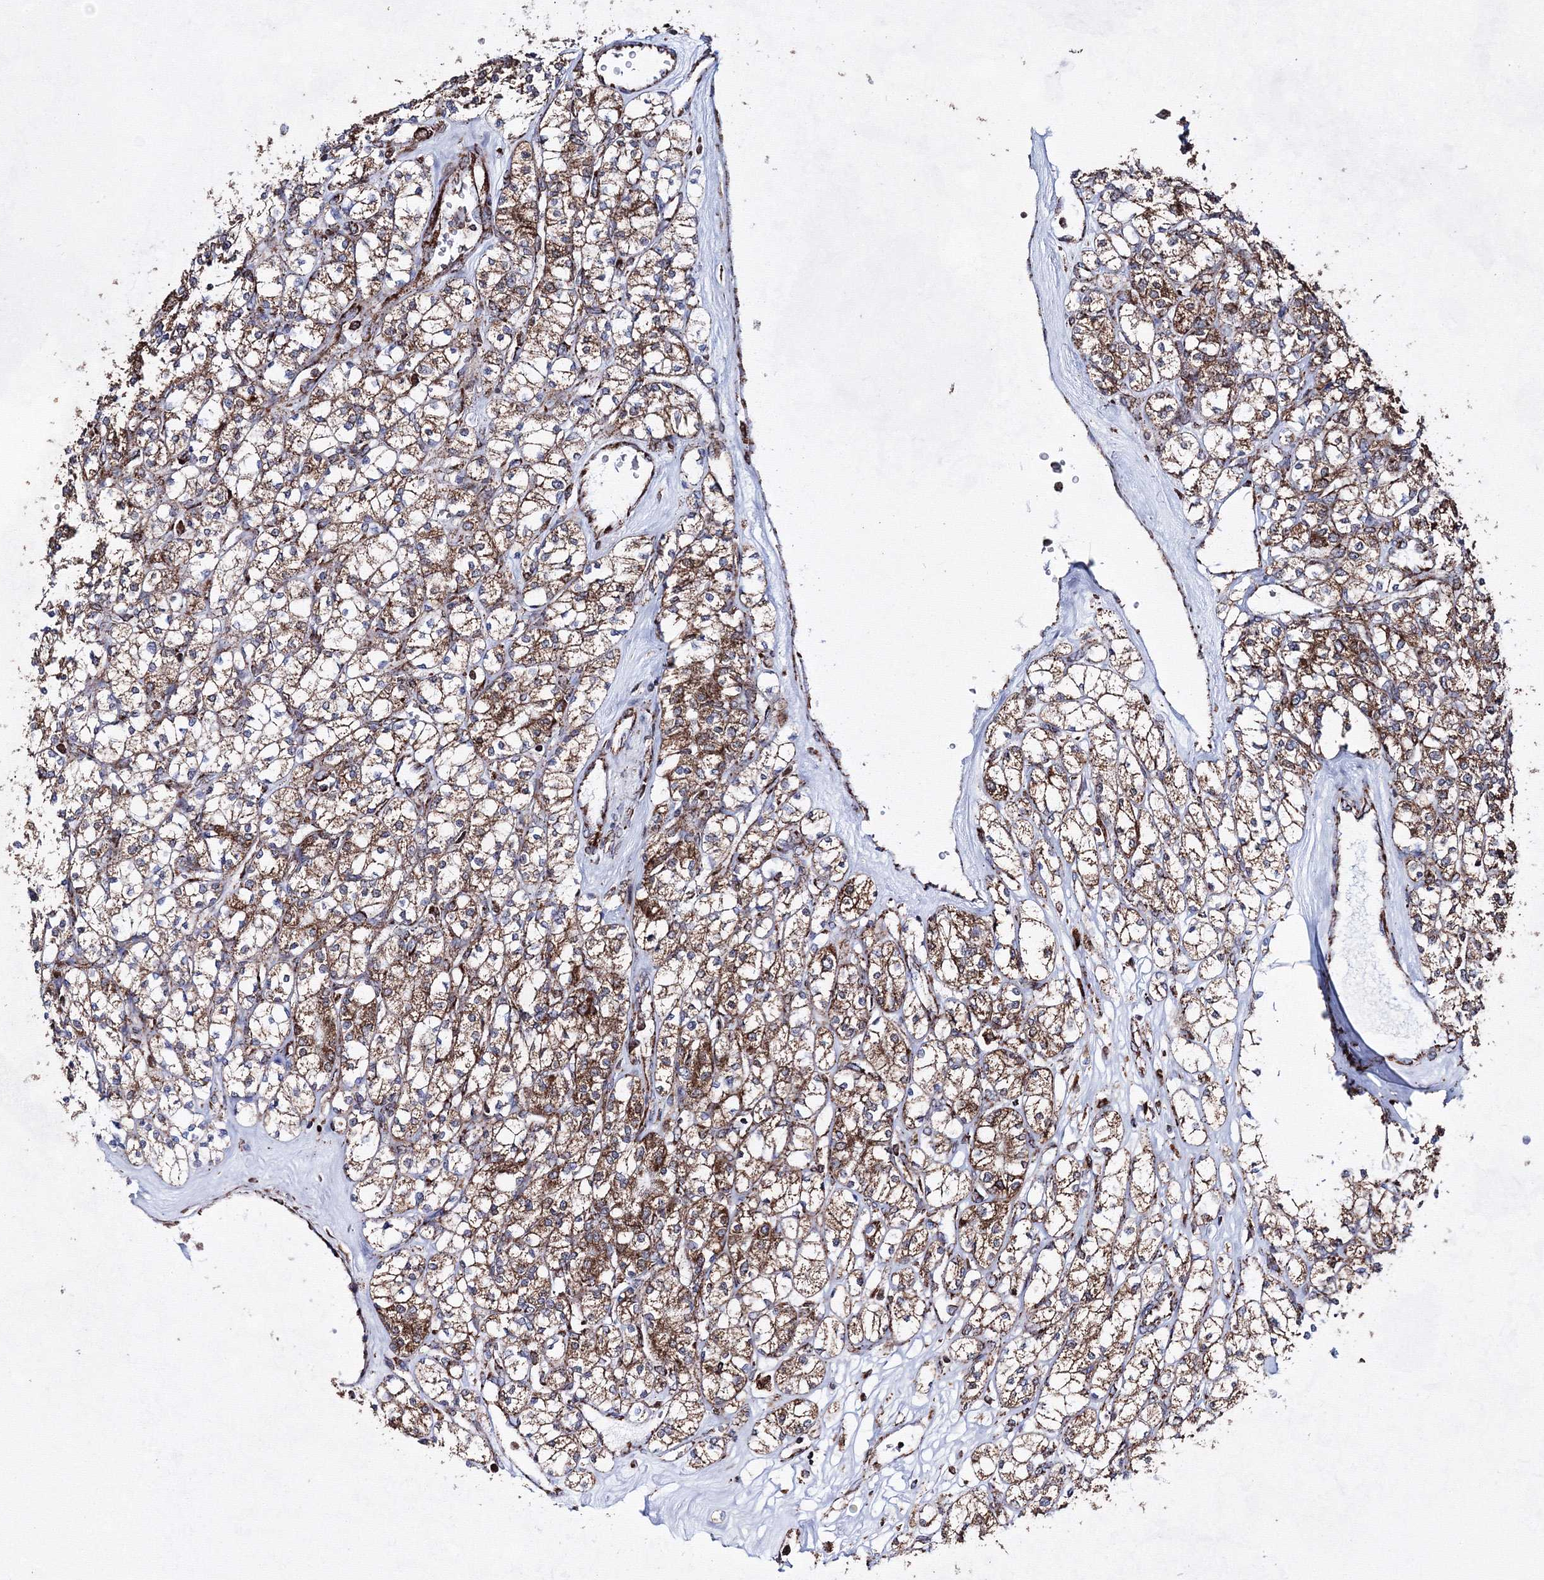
{"staining": {"intensity": "moderate", "quantity": ">75%", "location": "cytoplasmic/membranous"}, "tissue": "renal cancer", "cell_type": "Tumor cells", "image_type": "cancer", "snomed": [{"axis": "morphology", "description": "Adenocarcinoma, NOS"}, {"axis": "topography", "description": "Kidney"}], "caption": "Moderate cytoplasmic/membranous protein expression is appreciated in about >75% of tumor cells in renal cancer (adenocarcinoma).", "gene": "HADHB", "patient": {"sex": "male", "age": 77}}